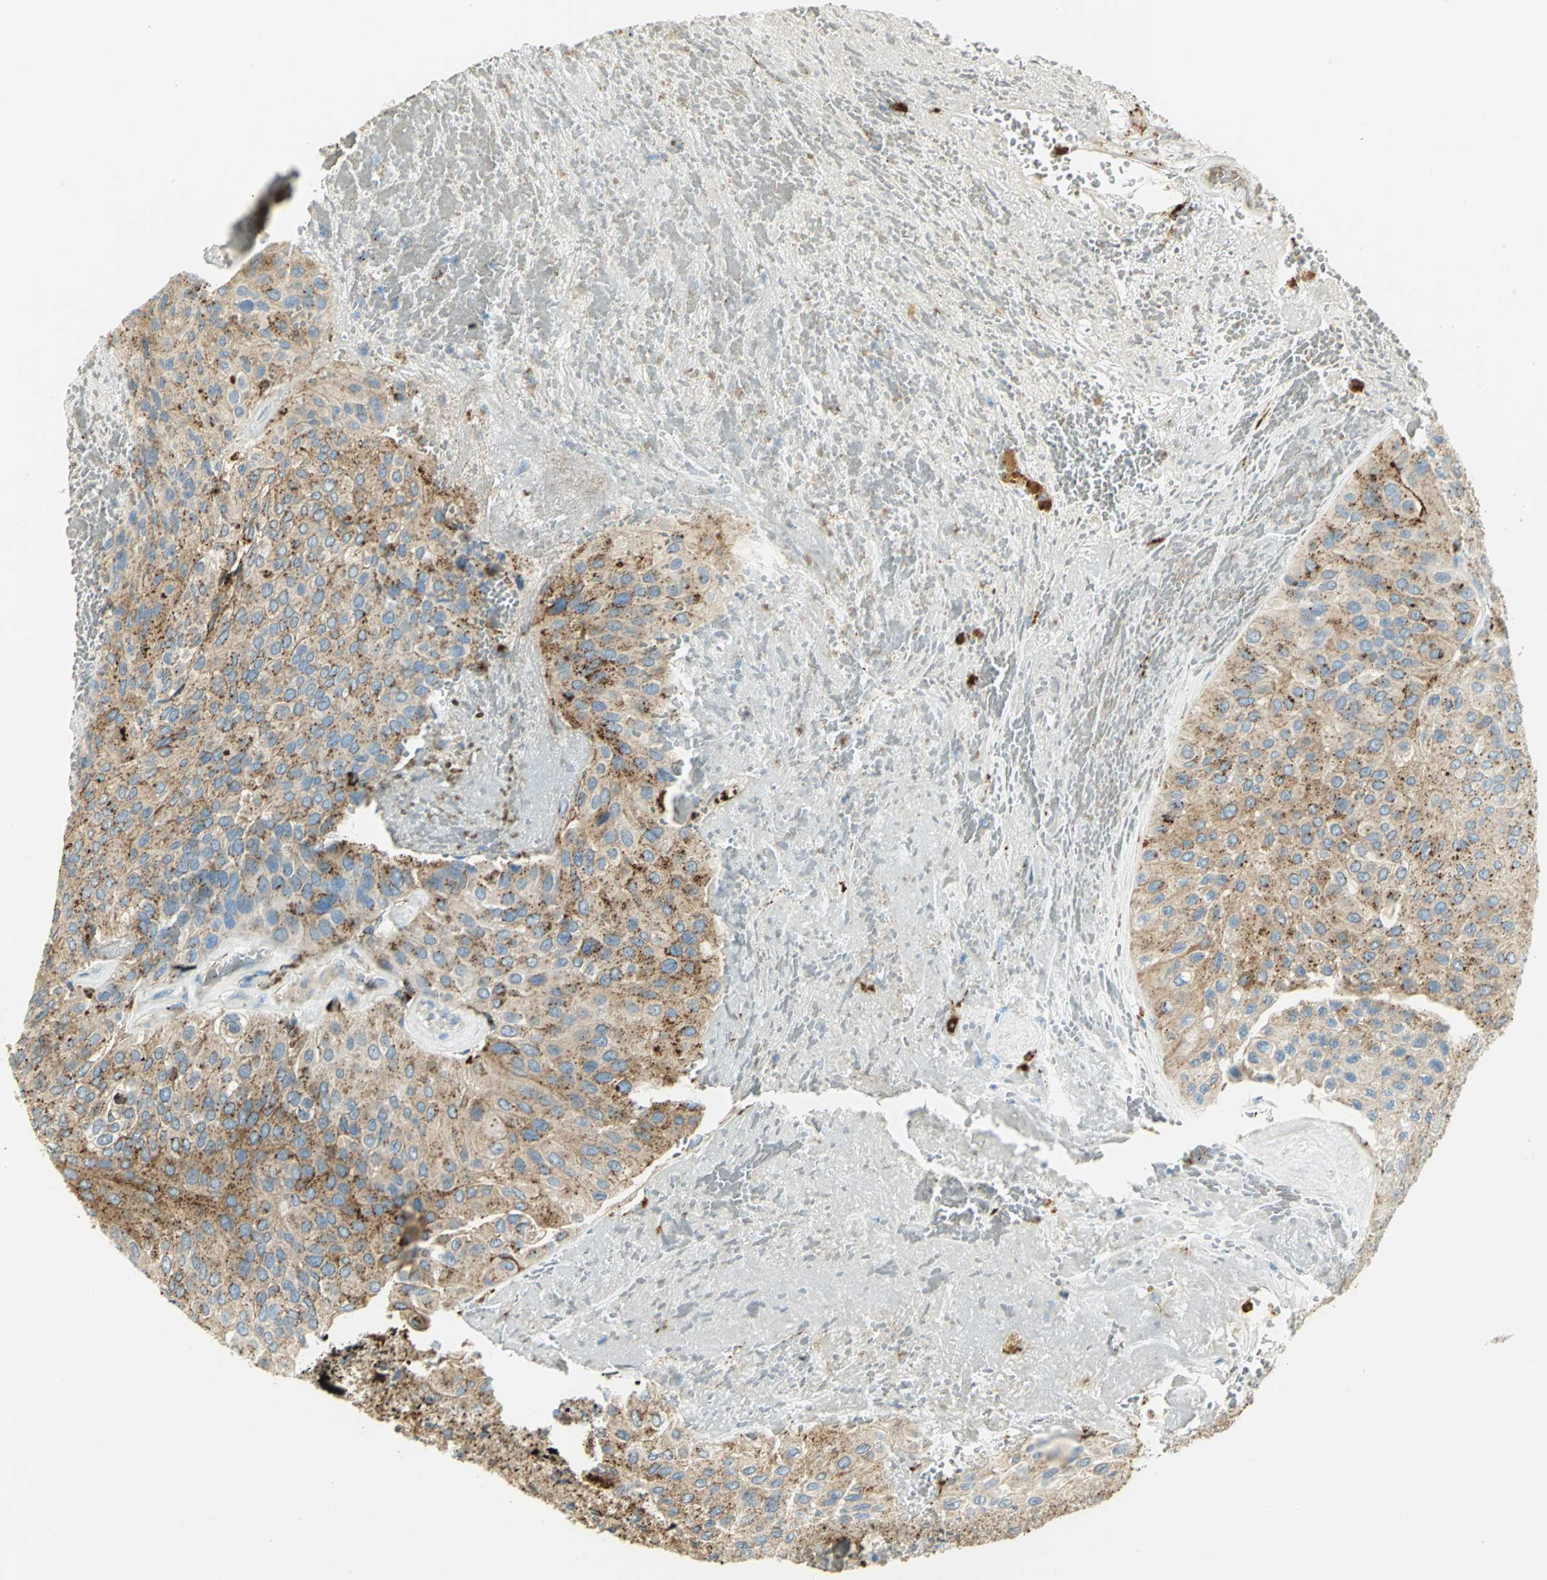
{"staining": {"intensity": "moderate", "quantity": ">75%", "location": "cytoplasmic/membranous"}, "tissue": "urothelial cancer", "cell_type": "Tumor cells", "image_type": "cancer", "snomed": [{"axis": "morphology", "description": "Urothelial carcinoma, High grade"}, {"axis": "topography", "description": "Urinary bladder"}], "caption": "Immunohistochemistry of human urothelial carcinoma (high-grade) shows medium levels of moderate cytoplasmic/membranous positivity in approximately >75% of tumor cells.", "gene": "ARSA", "patient": {"sex": "male", "age": 66}}